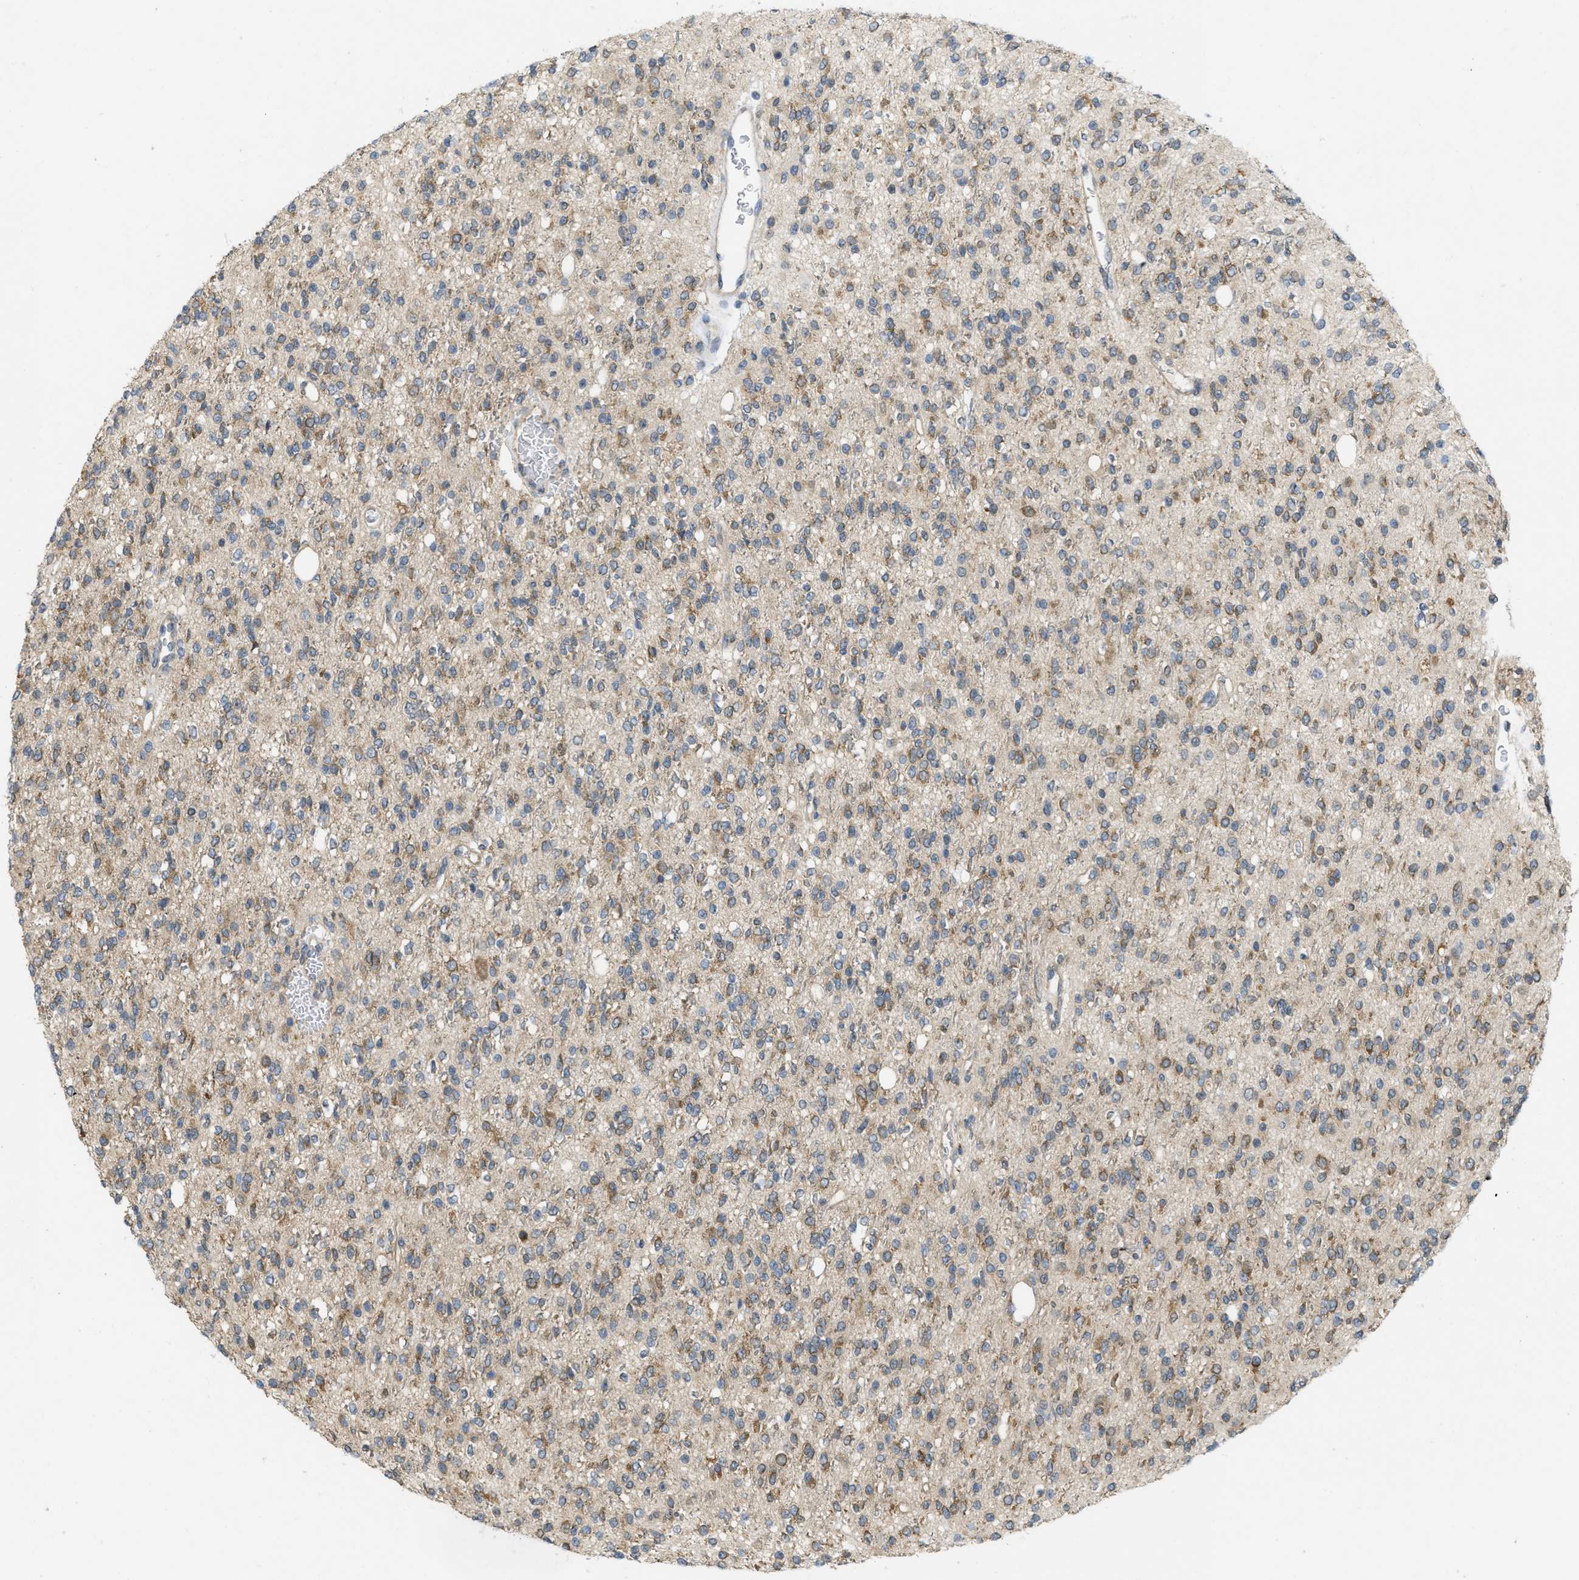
{"staining": {"intensity": "moderate", "quantity": ">75%", "location": "cytoplasmic/membranous"}, "tissue": "glioma", "cell_type": "Tumor cells", "image_type": "cancer", "snomed": [{"axis": "morphology", "description": "Glioma, malignant, High grade"}, {"axis": "topography", "description": "Brain"}], "caption": "The micrograph reveals a brown stain indicating the presence of a protein in the cytoplasmic/membranous of tumor cells in glioma.", "gene": "IFNLR1", "patient": {"sex": "male", "age": 34}}